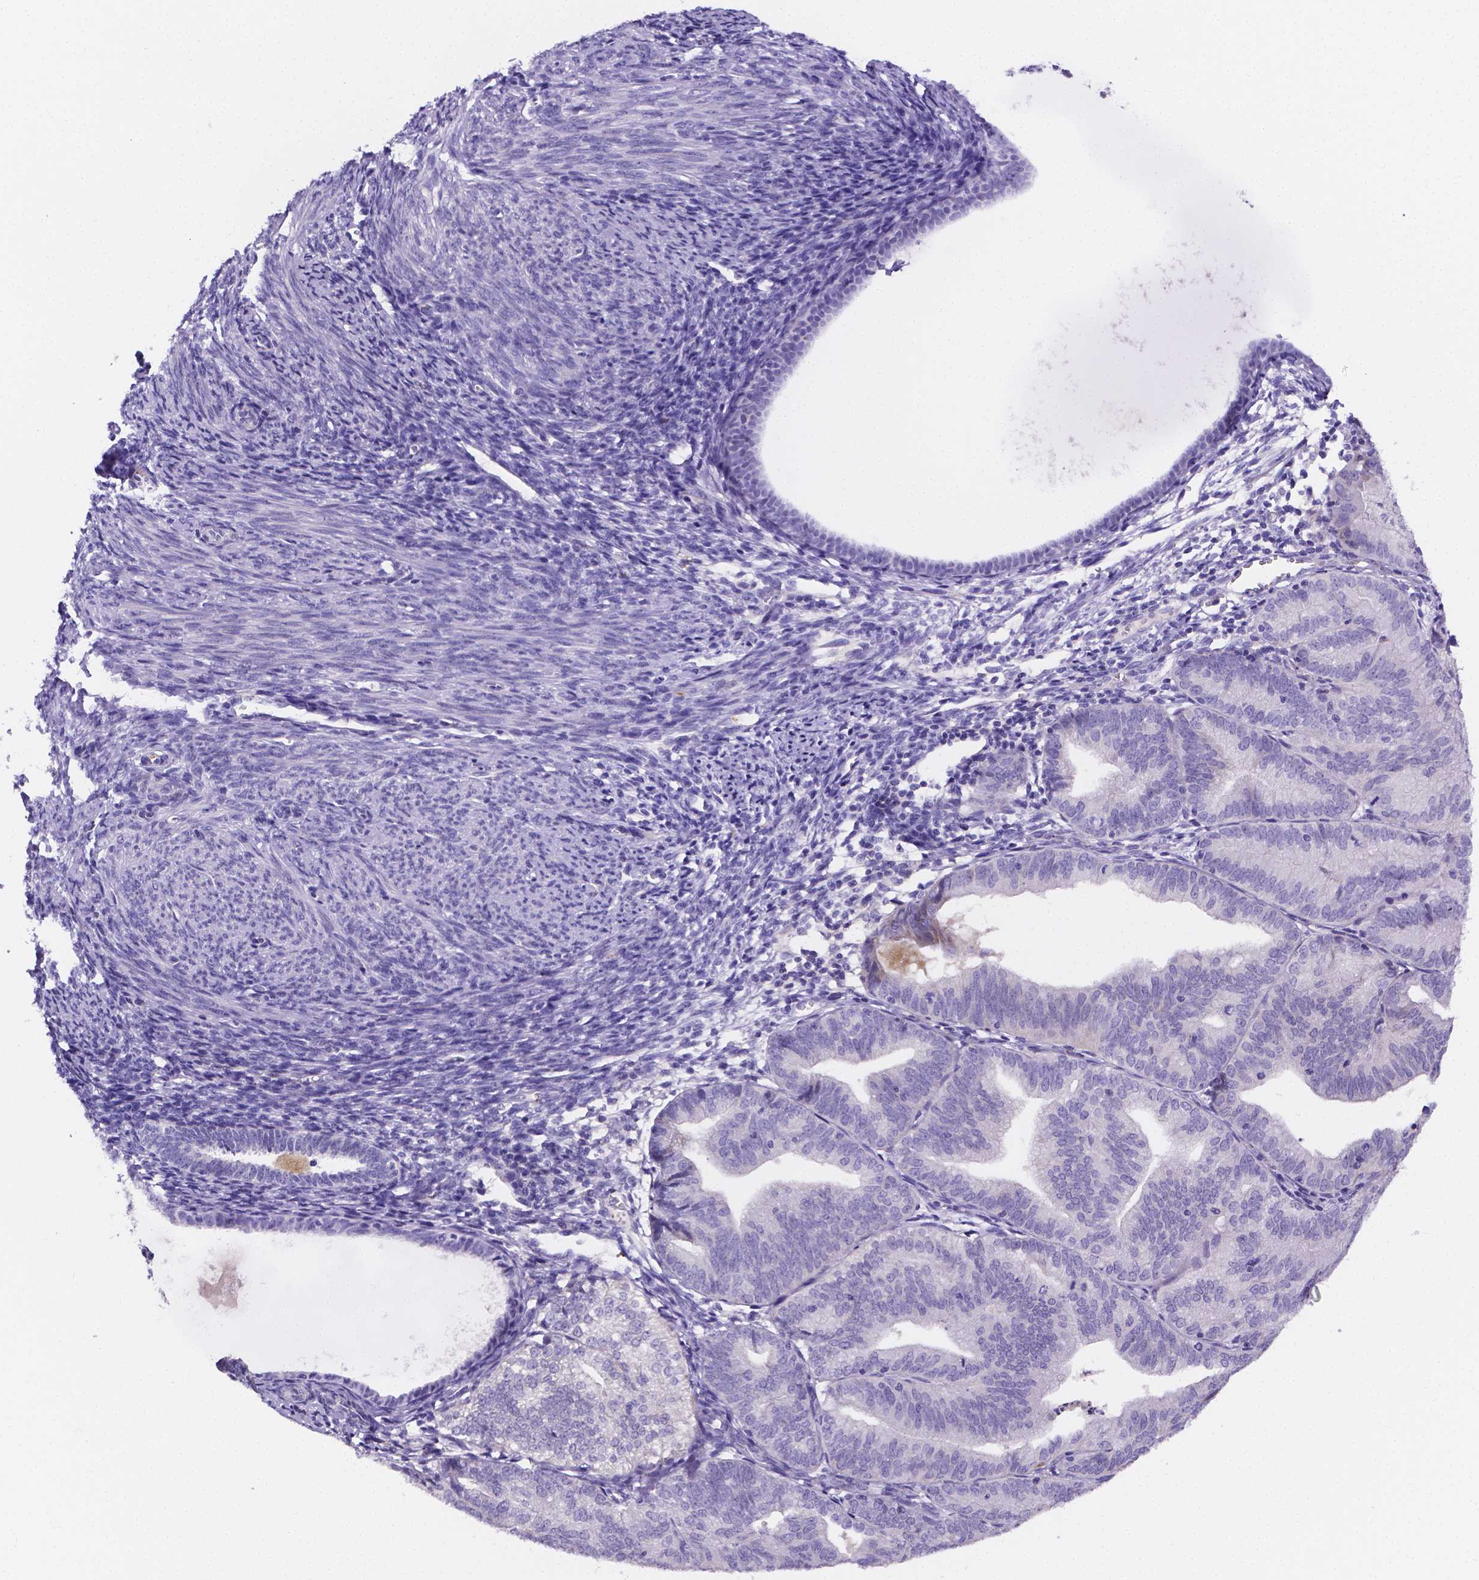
{"staining": {"intensity": "negative", "quantity": "none", "location": "none"}, "tissue": "endometrial cancer", "cell_type": "Tumor cells", "image_type": "cancer", "snomed": [{"axis": "morphology", "description": "Adenocarcinoma, NOS"}, {"axis": "topography", "description": "Endometrium"}], "caption": "High power microscopy photomicrograph of an immunohistochemistry image of endometrial cancer (adenocarcinoma), revealing no significant staining in tumor cells. The staining was performed using DAB to visualize the protein expression in brown, while the nuclei were stained in blue with hematoxylin (Magnification: 20x).", "gene": "NRGN", "patient": {"sex": "female", "age": 70}}